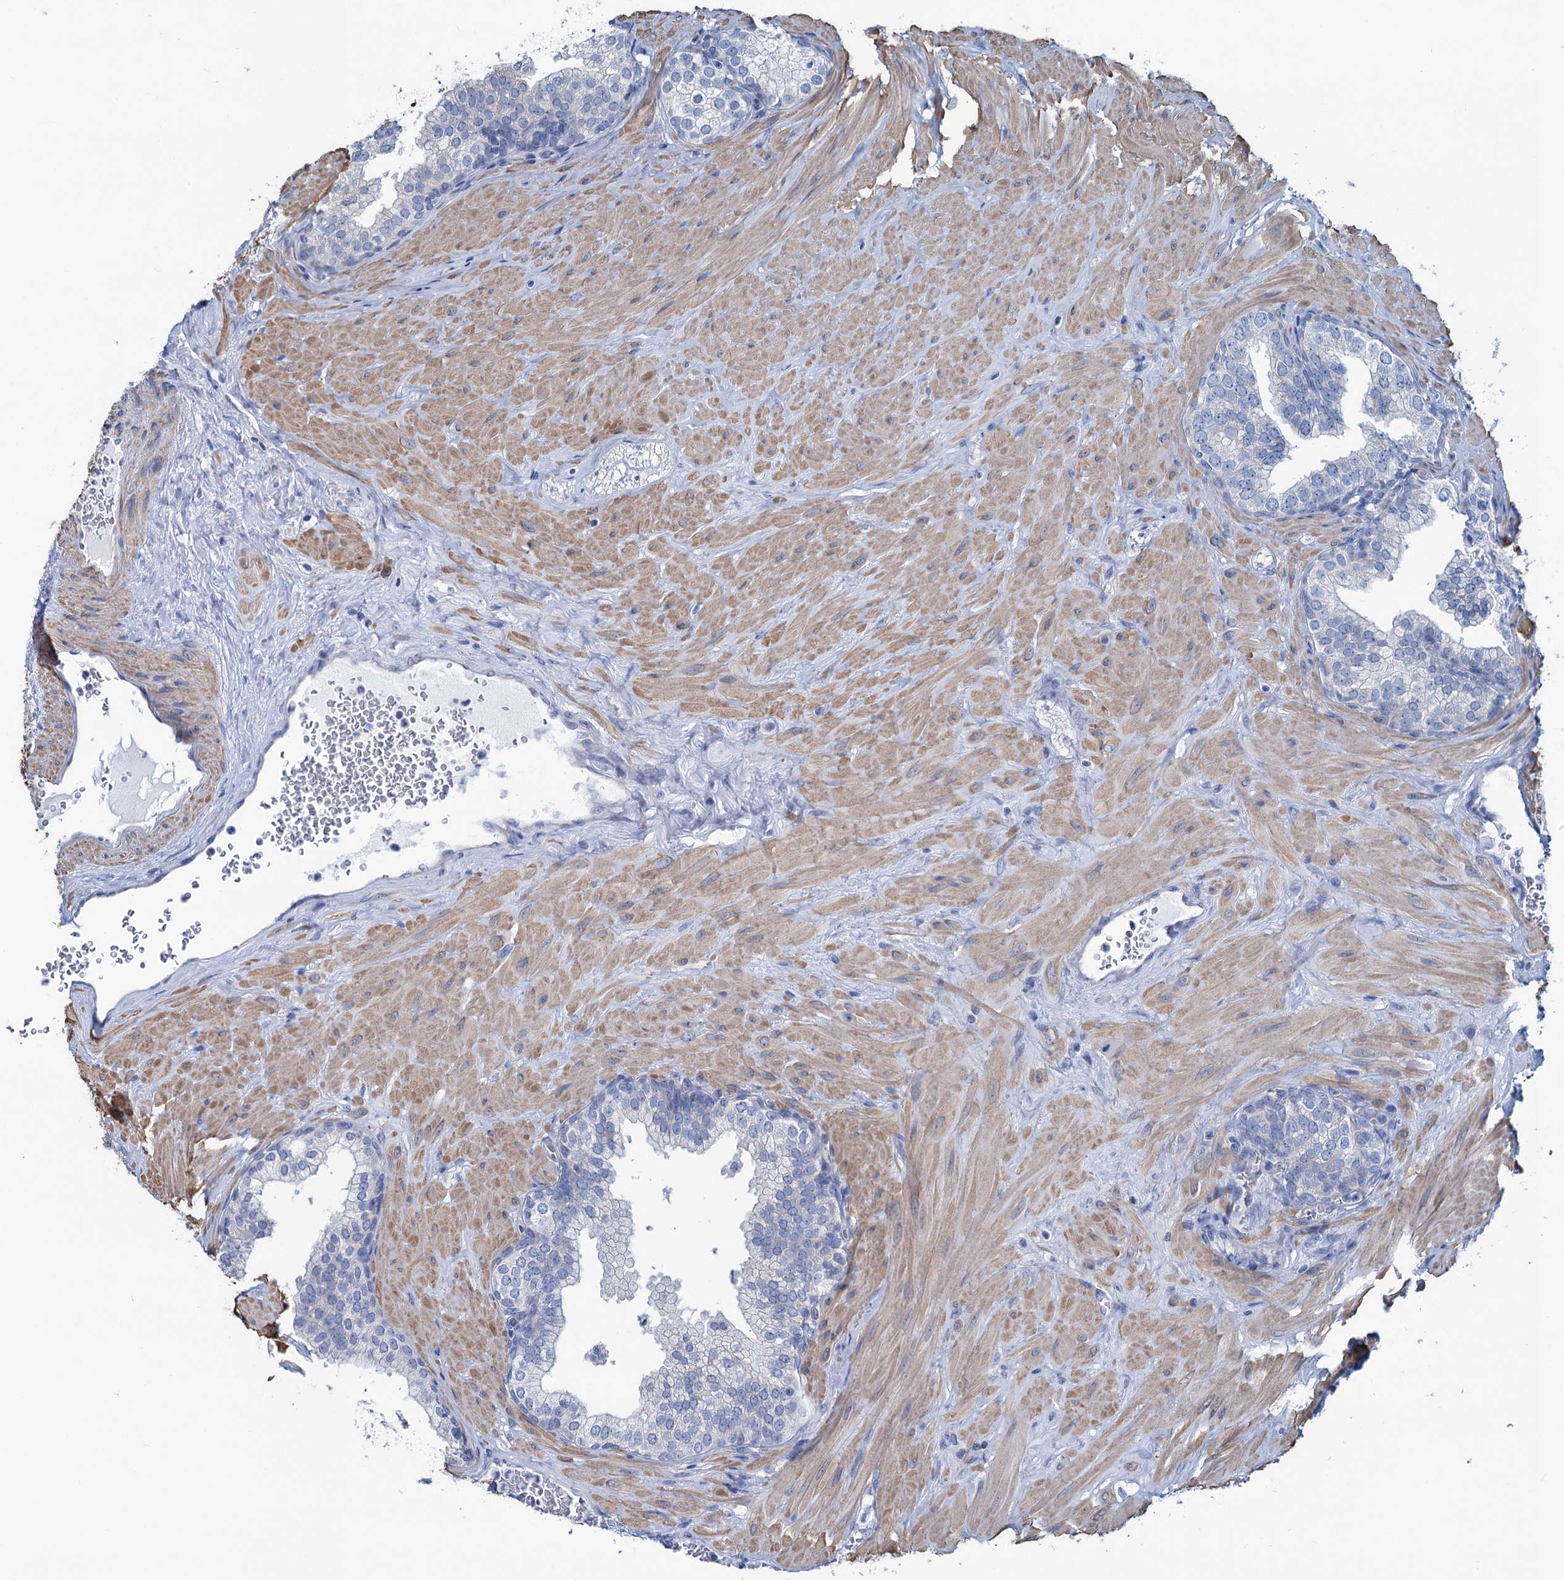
{"staining": {"intensity": "negative", "quantity": "none", "location": "none"}, "tissue": "prostate", "cell_type": "Glandular cells", "image_type": "normal", "snomed": [{"axis": "morphology", "description": "Normal tissue, NOS"}, {"axis": "topography", "description": "Prostate"}], "caption": "An immunohistochemistry (IHC) histopathology image of unremarkable prostate is shown. There is no staining in glandular cells of prostate.", "gene": "SLC1A3", "patient": {"sex": "male", "age": 60}}